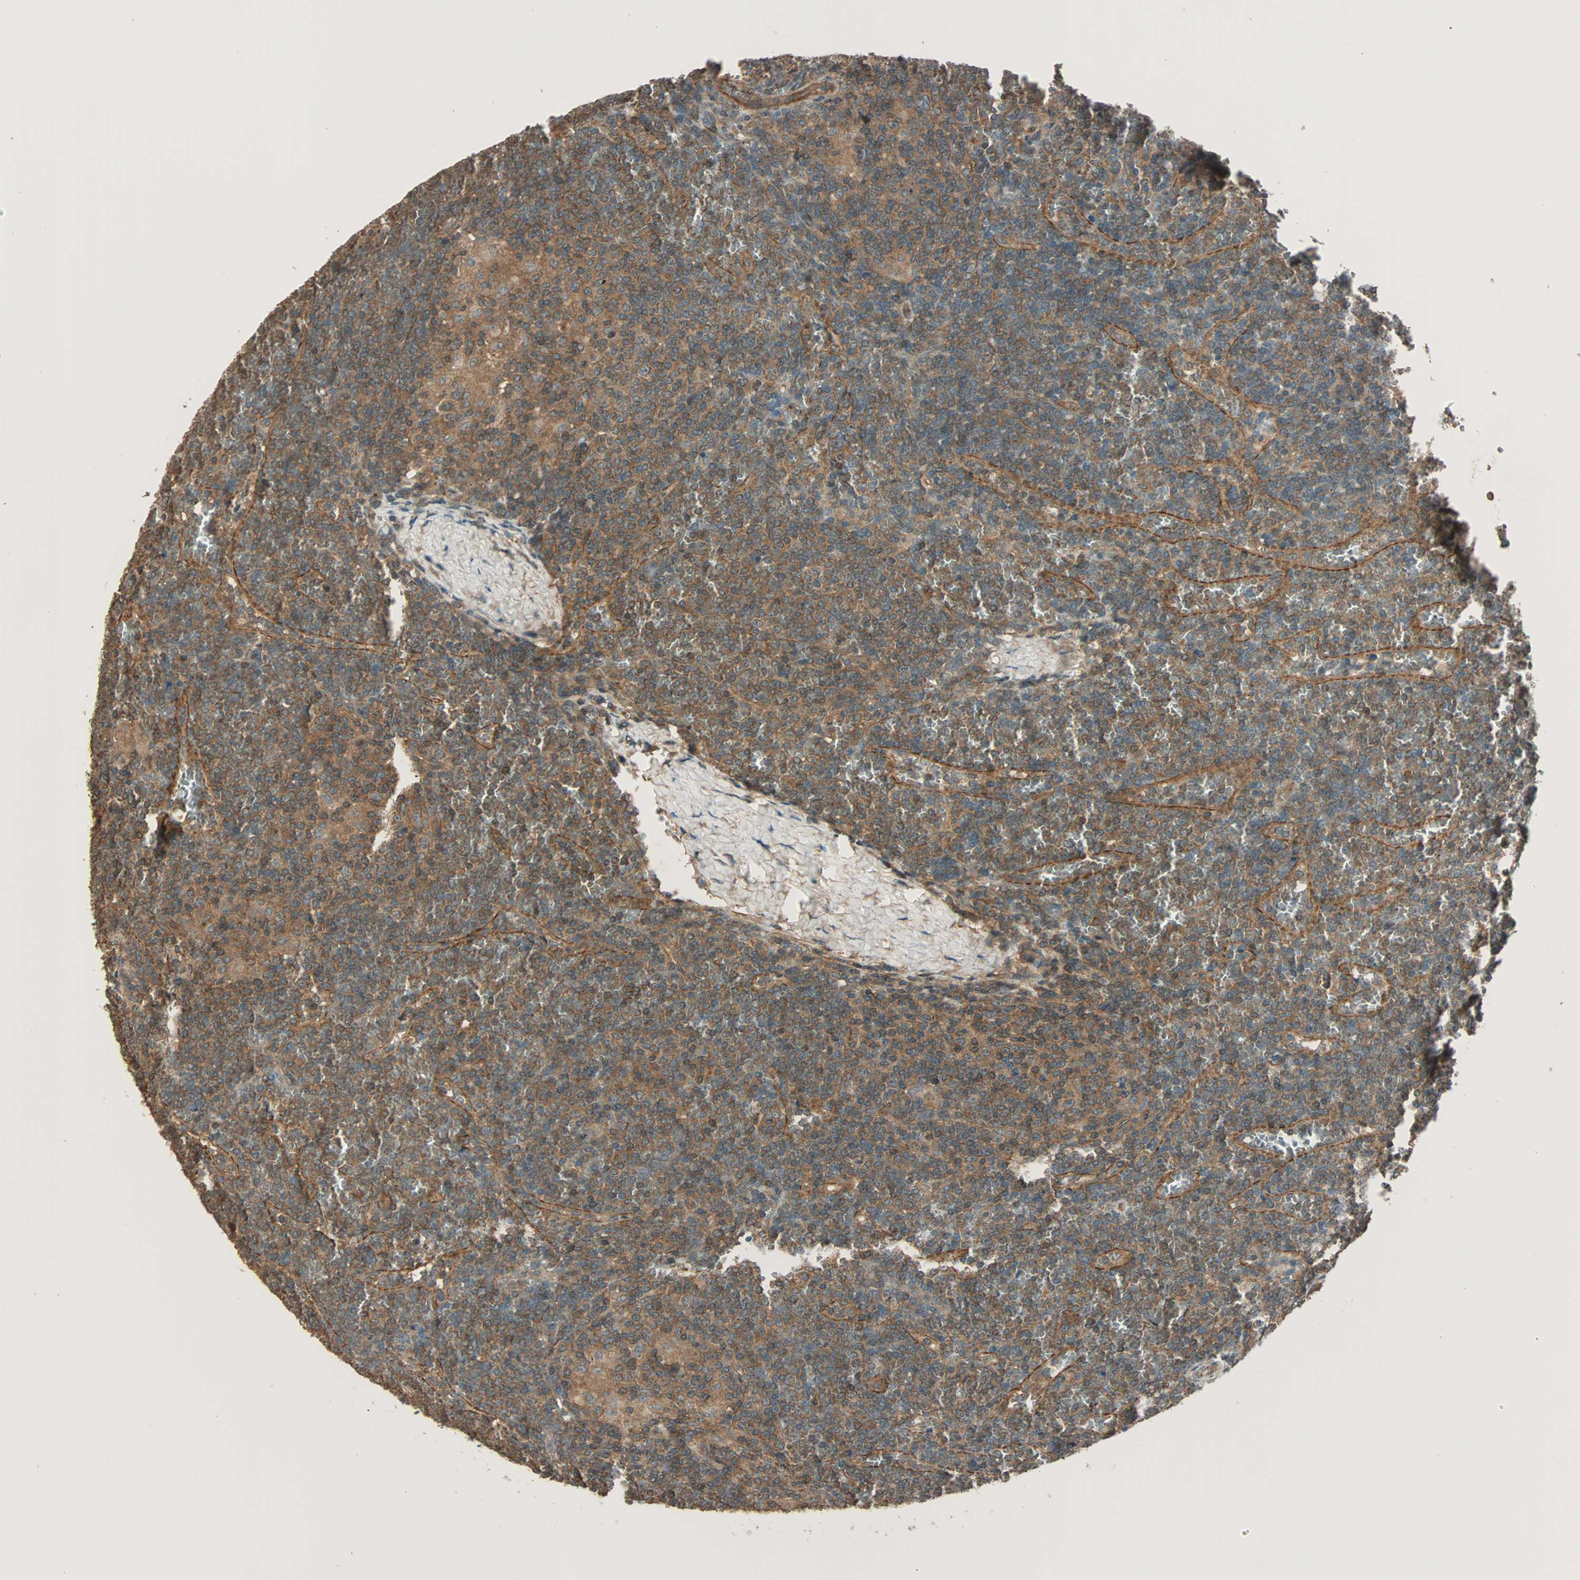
{"staining": {"intensity": "moderate", "quantity": ">75%", "location": "cytoplasmic/membranous"}, "tissue": "lymphoma", "cell_type": "Tumor cells", "image_type": "cancer", "snomed": [{"axis": "morphology", "description": "Malignant lymphoma, non-Hodgkin's type, Low grade"}, {"axis": "topography", "description": "Spleen"}], "caption": "Immunohistochemical staining of low-grade malignant lymphoma, non-Hodgkin's type reveals moderate cytoplasmic/membranous protein expression in approximately >75% of tumor cells. The staining was performed using DAB (3,3'-diaminobenzidine) to visualize the protein expression in brown, while the nuclei were stained in blue with hematoxylin (Magnification: 20x).", "gene": "MAP3K21", "patient": {"sex": "female", "age": 19}}